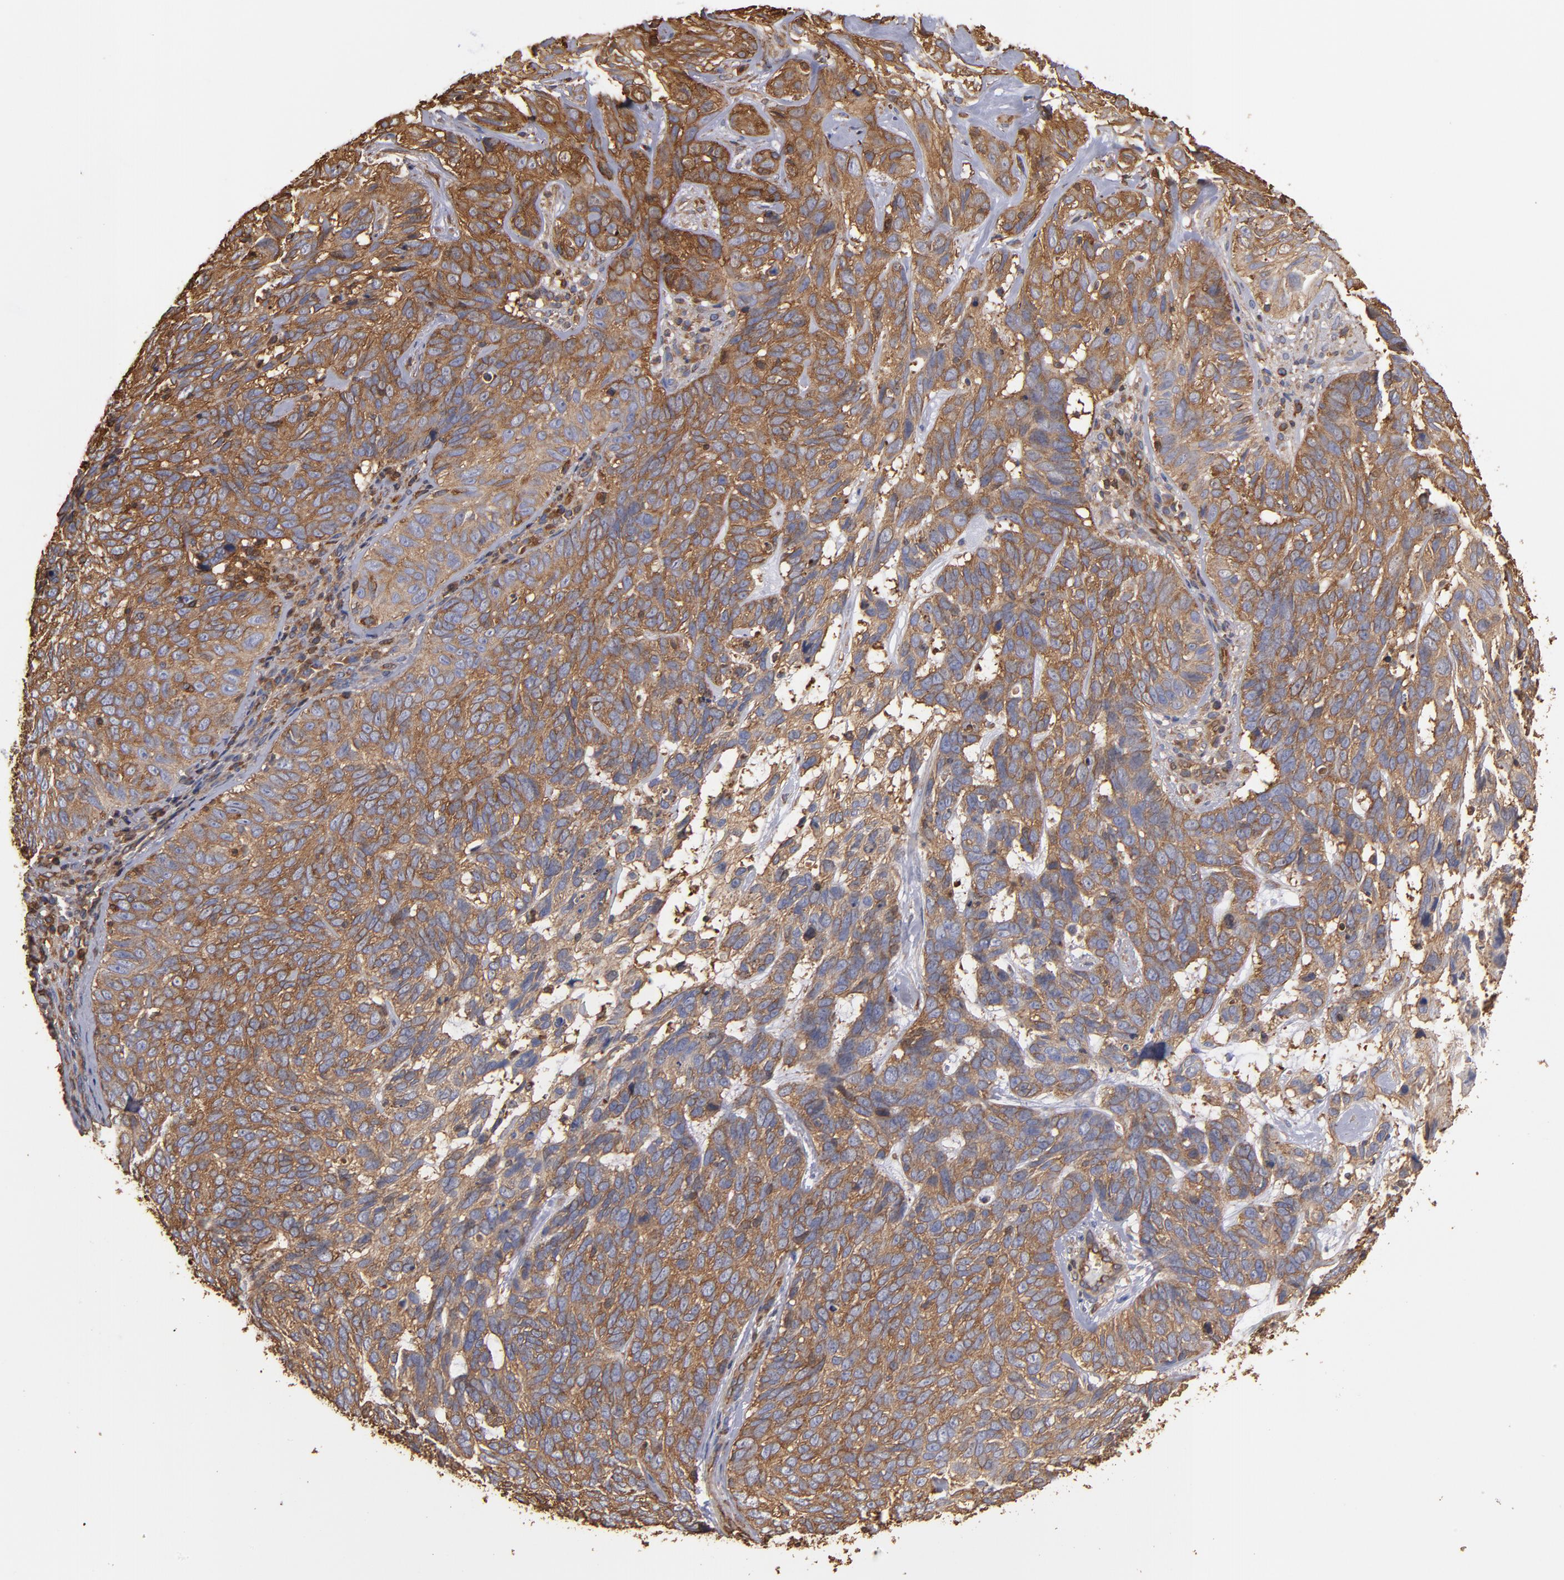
{"staining": {"intensity": "moderate", "quantity": ">75%", "location": "cytoplasmic/membranous"}, "tissue": "skin cancer", "cell_type": "Tumor cells", "image_type": "cancer", "snomed": [{"axis": "morphology", "description": "Basal cell carcinoma"}, {"axis": "topography", "description": "Skin"}], "caption": "High-power microscopy captured an immunohistochemistry (IHC) image of skin cancer, revealing moderate cytoplasmic/membranous staining in approximately >75% of tumor cells.", "gene": "ACTN4", "patient": {"sex": "male", "age": 72}}